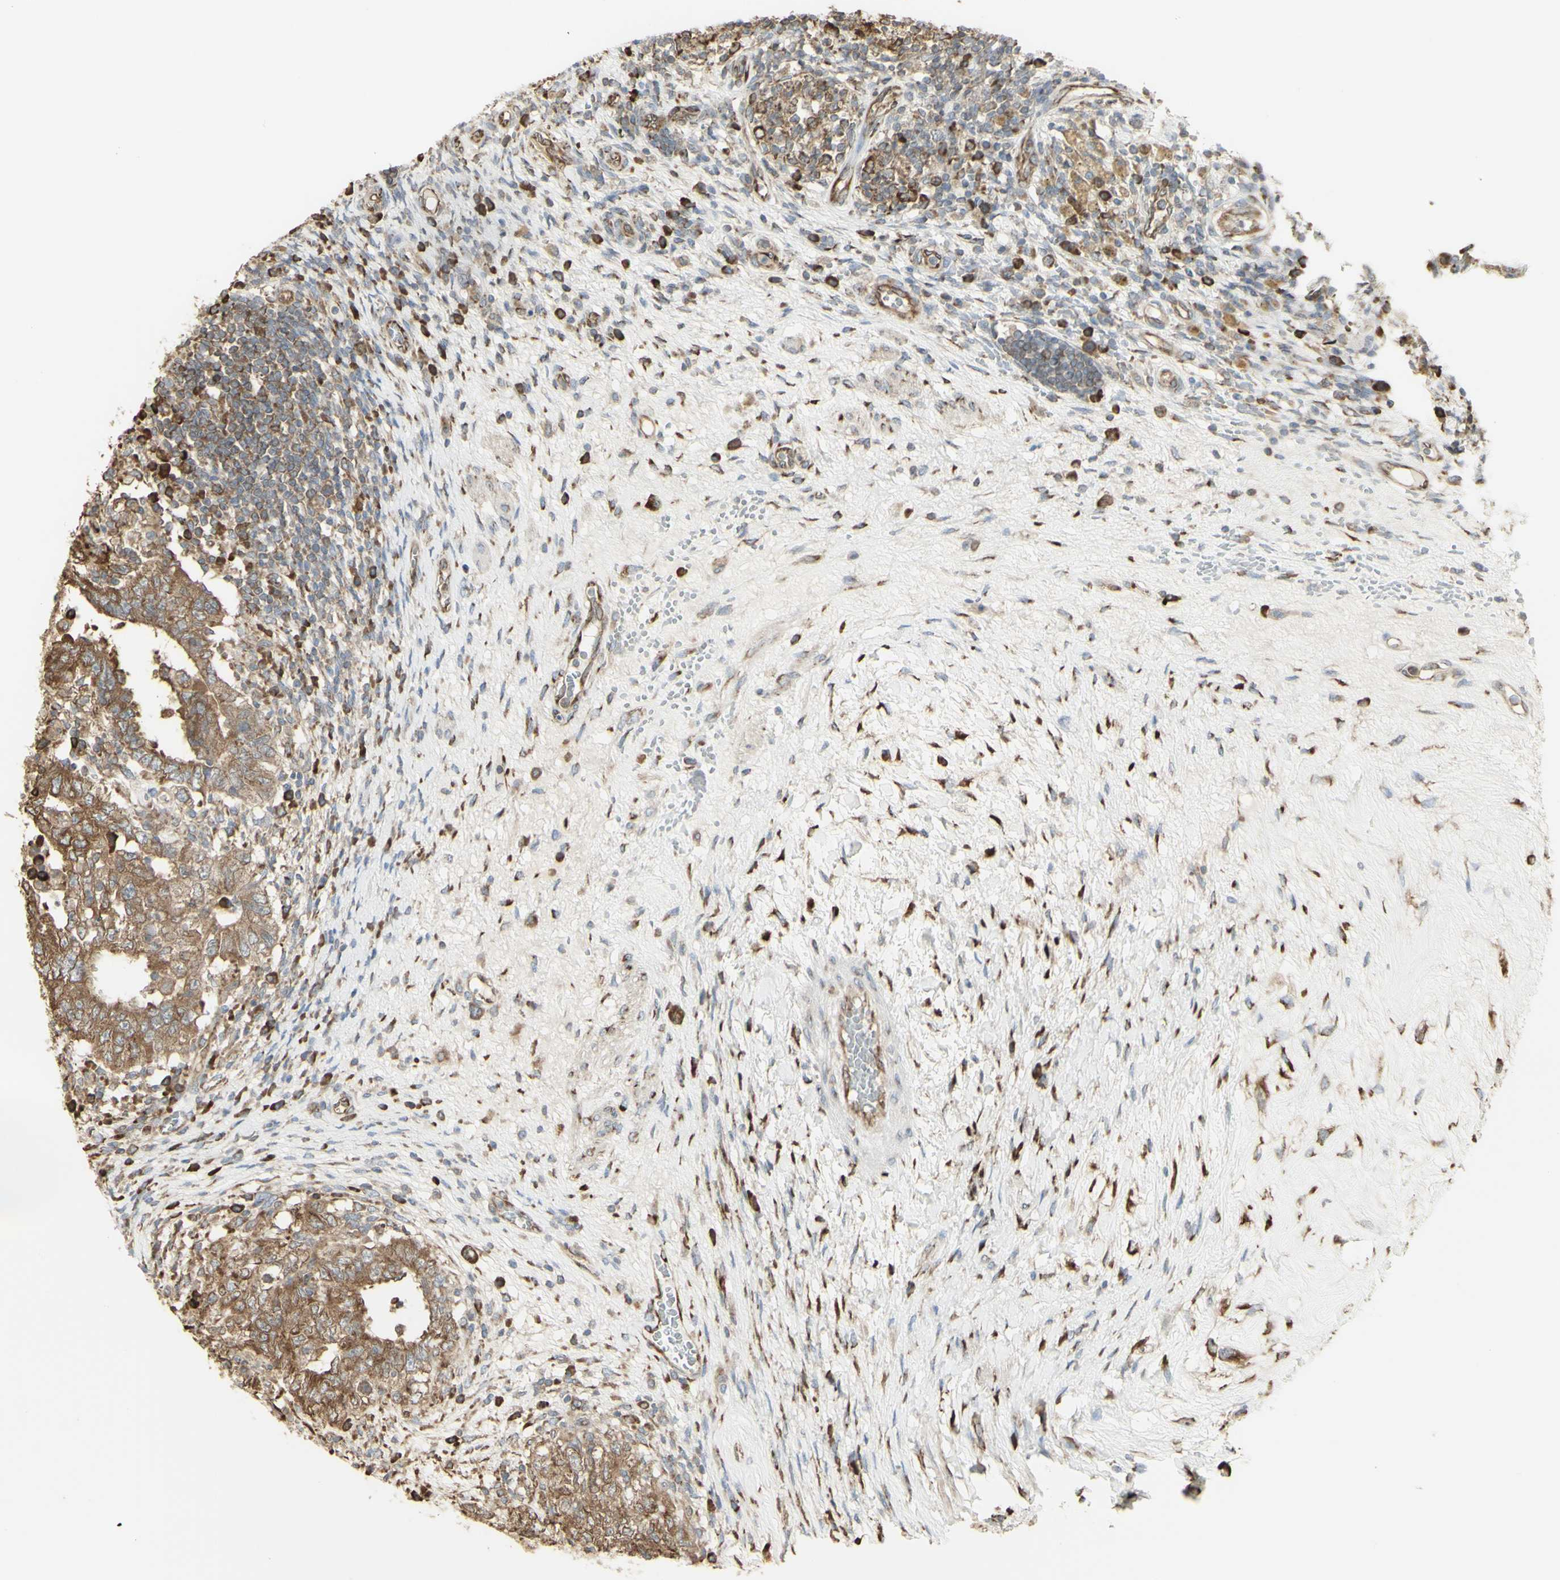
{"staining": {"intensity": "moderate", "quantity": ">75%", "location": "cytoplasmic/membranous"}, "tissue": "testis cancer", "cell_type": "Tumor cells", "image_type": "cancer", "snomed": [{"axis": "morphology", "description": "Carcinoma, Embryonal, NOS"}, {"axis": "topography", "description": "Testis"}], "caption": "The immunohistochemical stain shows moderate cytoplasmic/membranous positivity in tumor cells of testis cancer tissue.", "gene": "EEF1B2", "patient": {"sex": "male", "age": 26}}